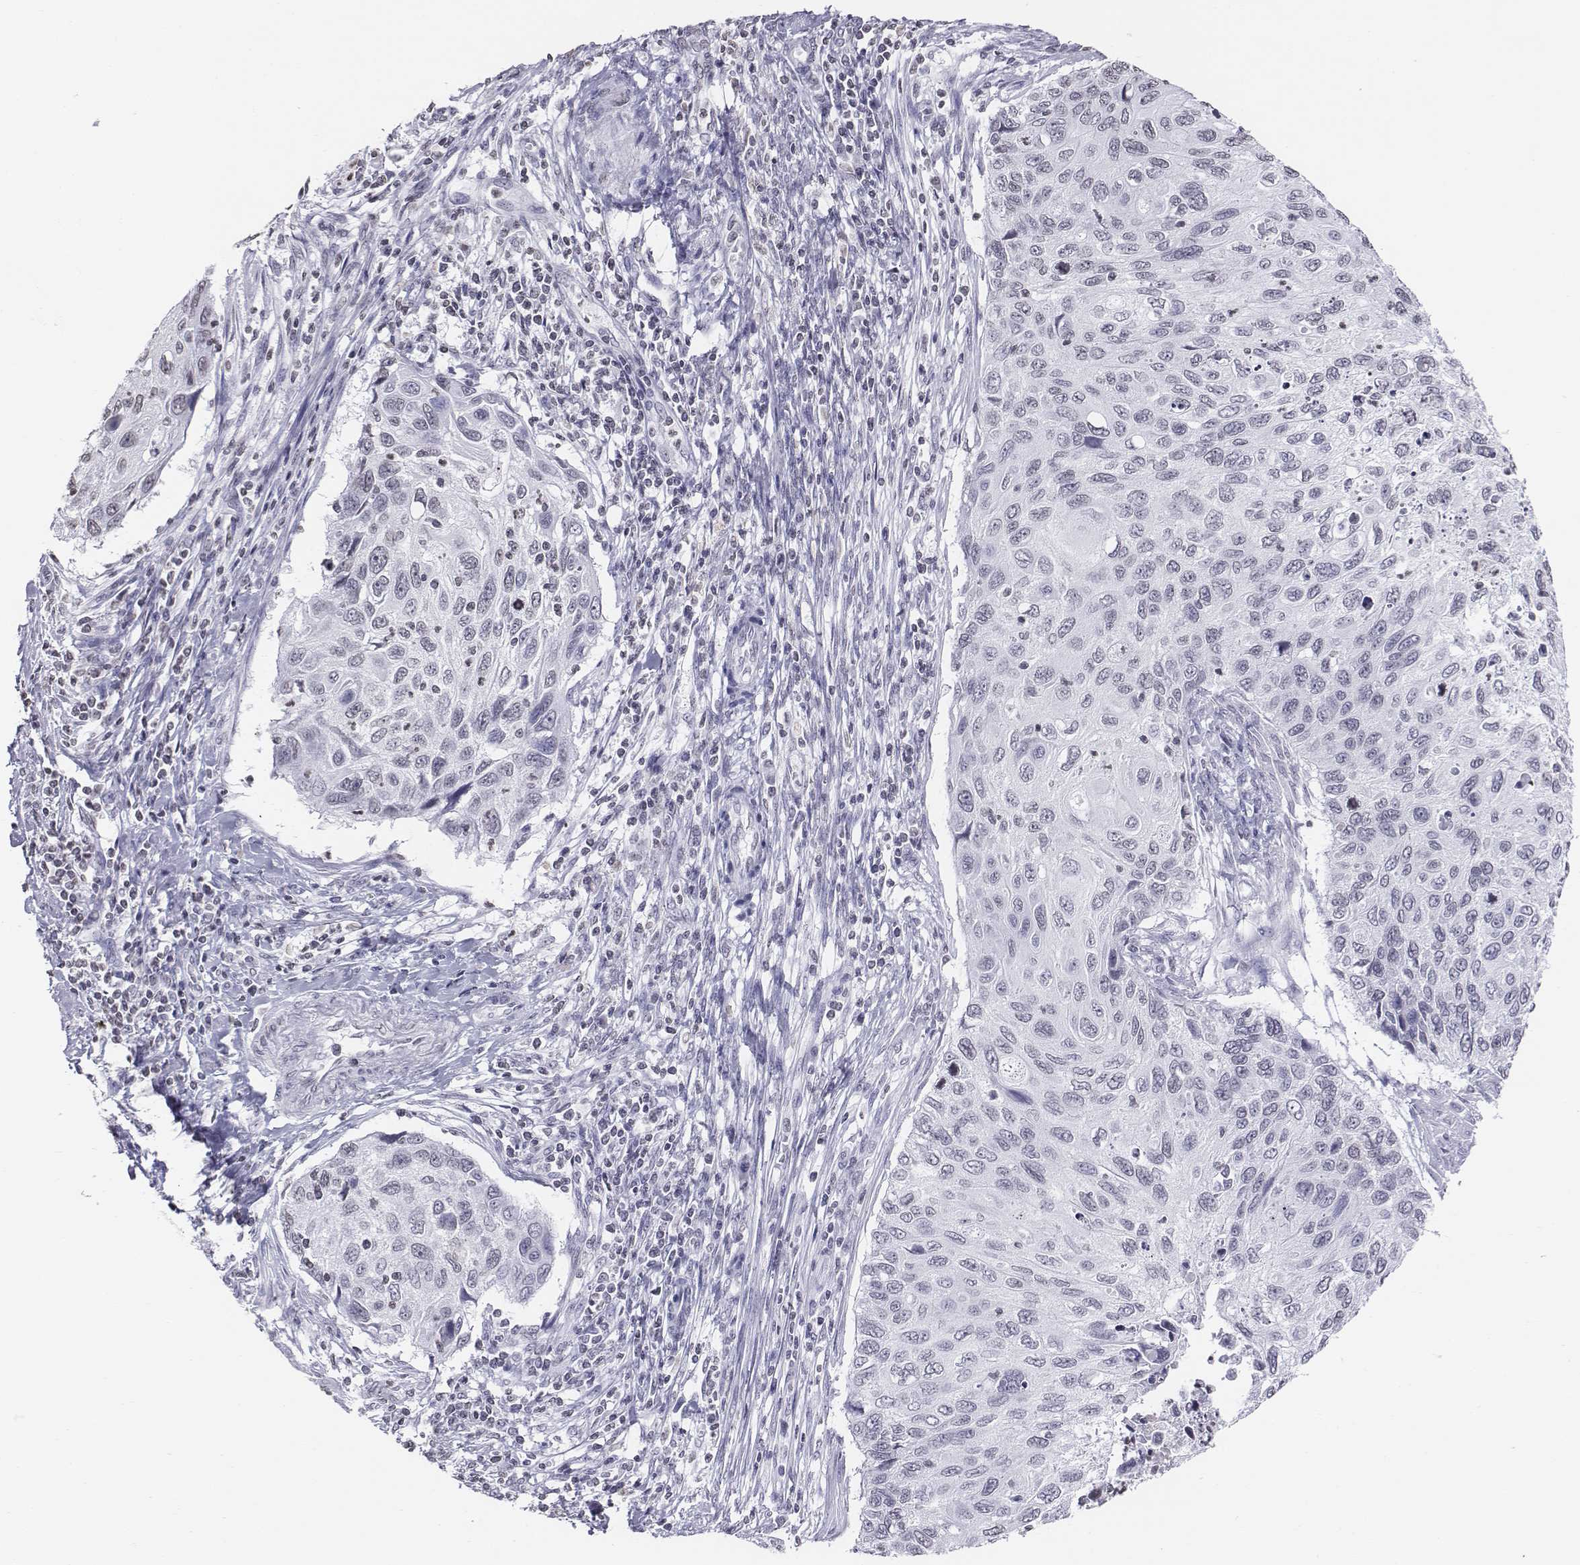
{"staining": {"intensity": "negative", "quantity": "none", "location": "none"}, "tissue": "cervical cancer", "cell_type": "Tumor cells", "image_type": "cancer", "snomed": [{"axis": "morphology", "description": "Squamous cell carcinoma, NOS"}, {"axis": "topography", "description": "Cervix"}], "caption": "A photomicrograph of human cervical squamous cell carcinoma is negative for staining in tumor cells. (DAB (3,3'-diaminobenzidine) immunohistochemistry with hematoxylin counter stain).", "gene": "BARHL1", "patient": {"sex": "female", "age": 70}}